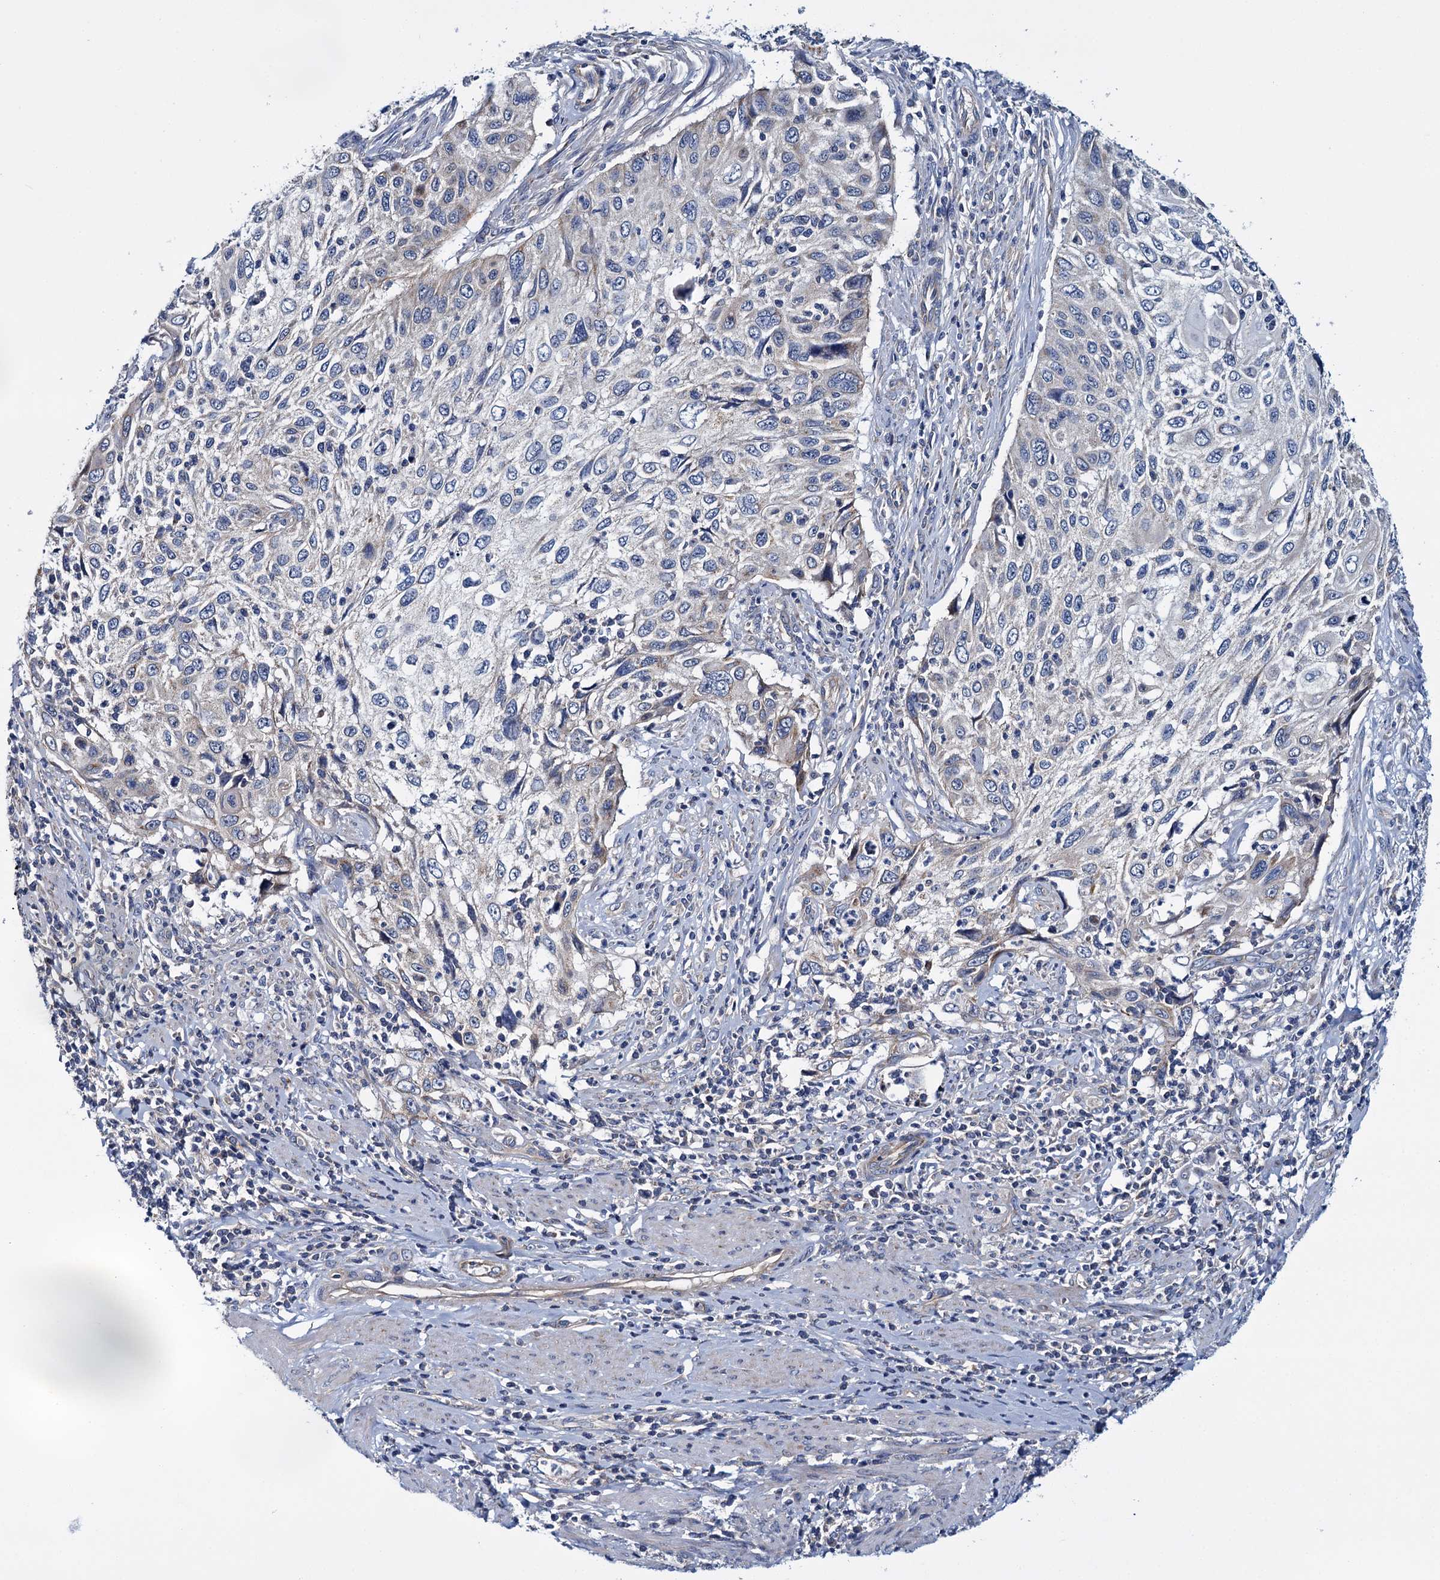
{"staining": {"intensity": "weak", "quantity": "<25%", "location": "cytoplasmic/membranous"}, "tissue": "cervical cancer", "cell_type": "Tumor cells", "image_type": "cancer", "snomed": [{"axis": "morphology", "description": "Squamous cell carcinoma, NOS"}, {"axis": "topography", "description": "Cervix"}], "caption": "This is an IHC photomicrograph of squamous cell carcinoma (cervical). There is no staining in tumor cells.", "gene": "CEP295", "patient": {"sex": "female", "age": 70}}